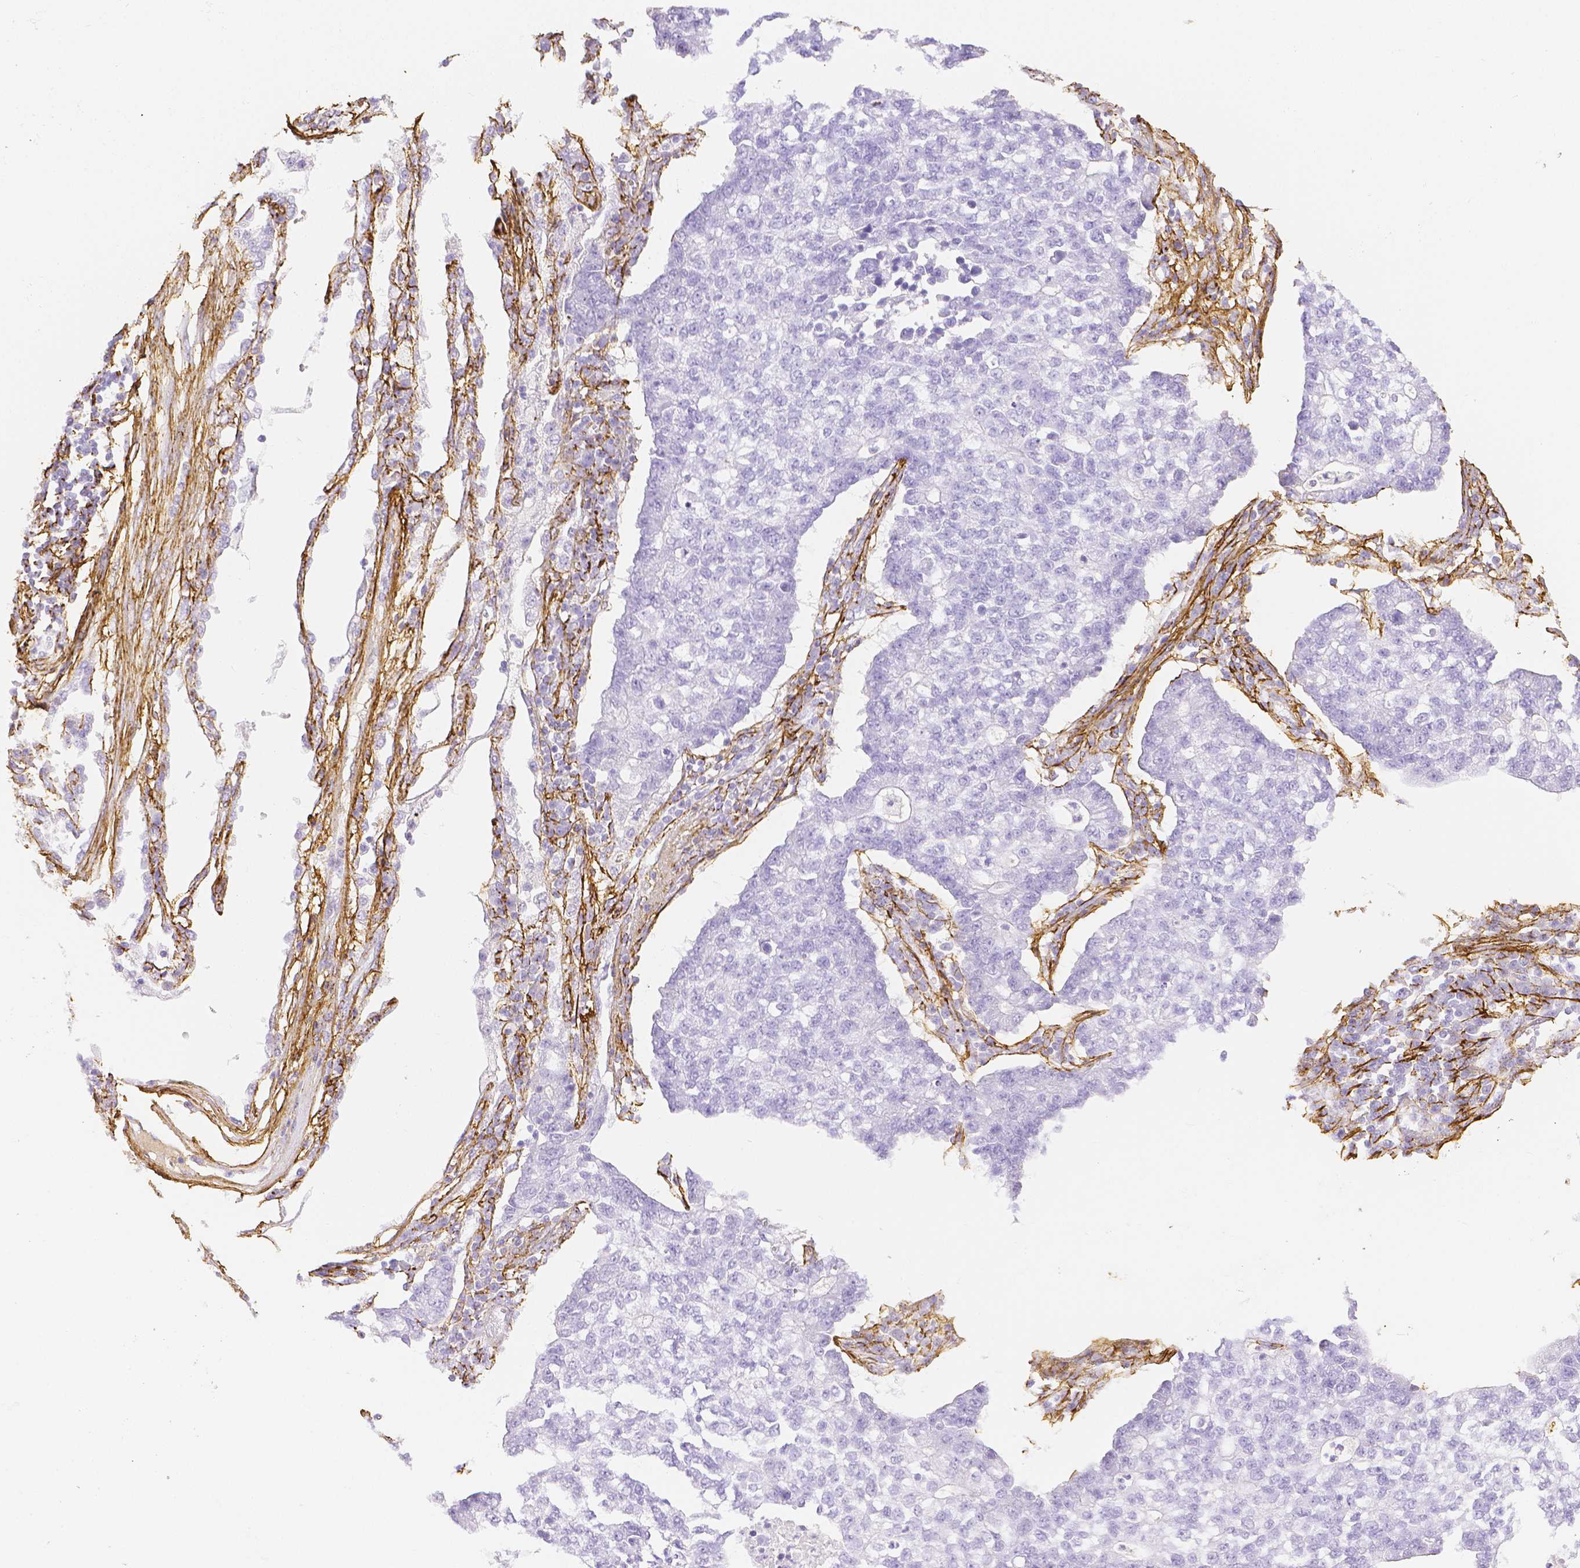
{"staining": {"intensity": "negative", "quantity": "none", "location": "none"}, "tissue": "lung cancer", "cell_type": "Tumor cells", "image_type": "cancer", "snomed": [{"axis": "morphology", "description": "Adenocarcinoma, NOS"}, {"axis": "topography", "description": "Lung"}], "caption": "Photomicrograph shows no significant protein positivity in tumor cells of lung cancer (adenocarcinoma).", "gene": "FBN1", "patient": {"sex": "male", "age": 57}}